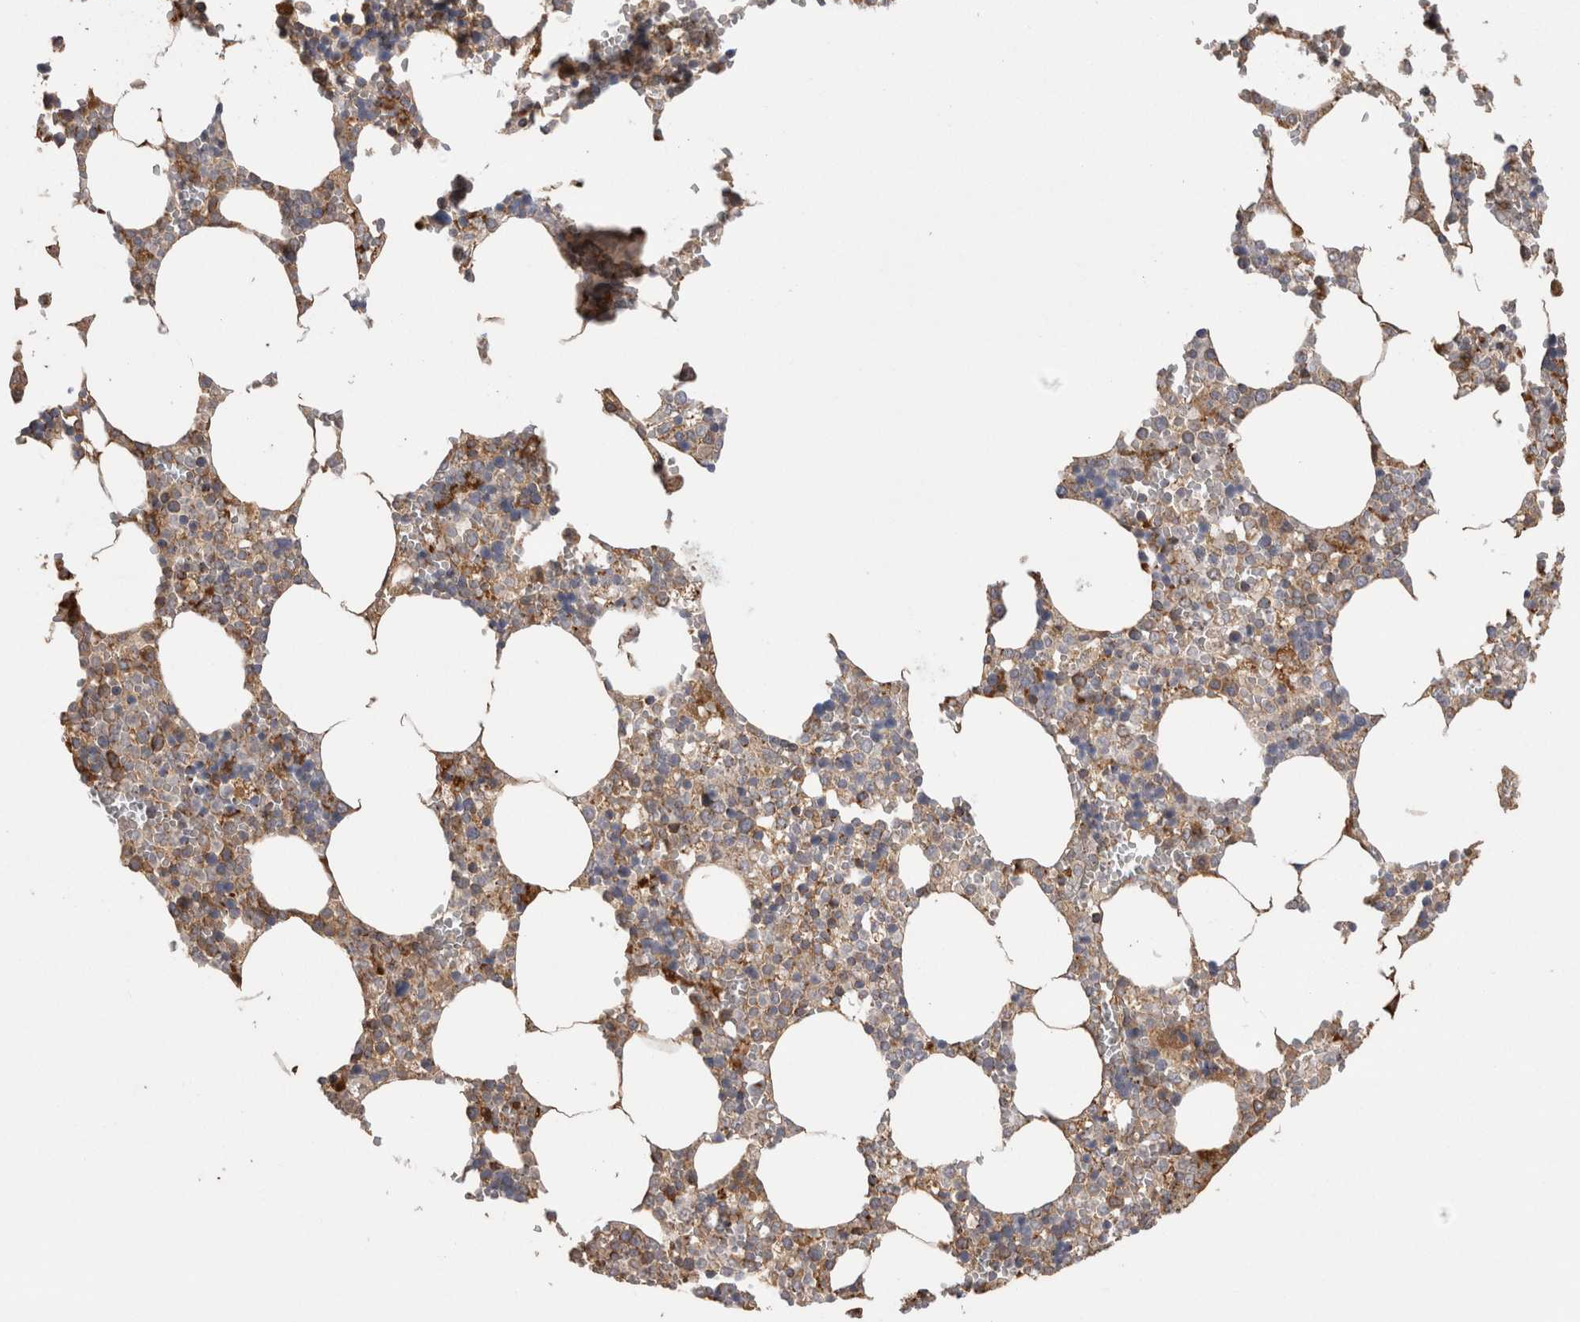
{"staining": {"intensity": "weak", "quantity": "25%-75%", "location": "cytoplasmic/membranous"}, "tissue": "bone marrow", "cell_type": "Hematopoietic cells", "image_type": "normal", "snomed": [{"axis": "morphology", "description": "Normal tissue, NOS"}, {"axis": "topography", "description": "Bone marrow"}], "caption": "Immunohistochemical staining of unremarkable bone marrow shows low levels of weak cytoplasmic/membranous expression in about 25%-75% of hematopoietic cells.", "gene": "DARS2", "patient": {"sex": "male", "age": 70}}